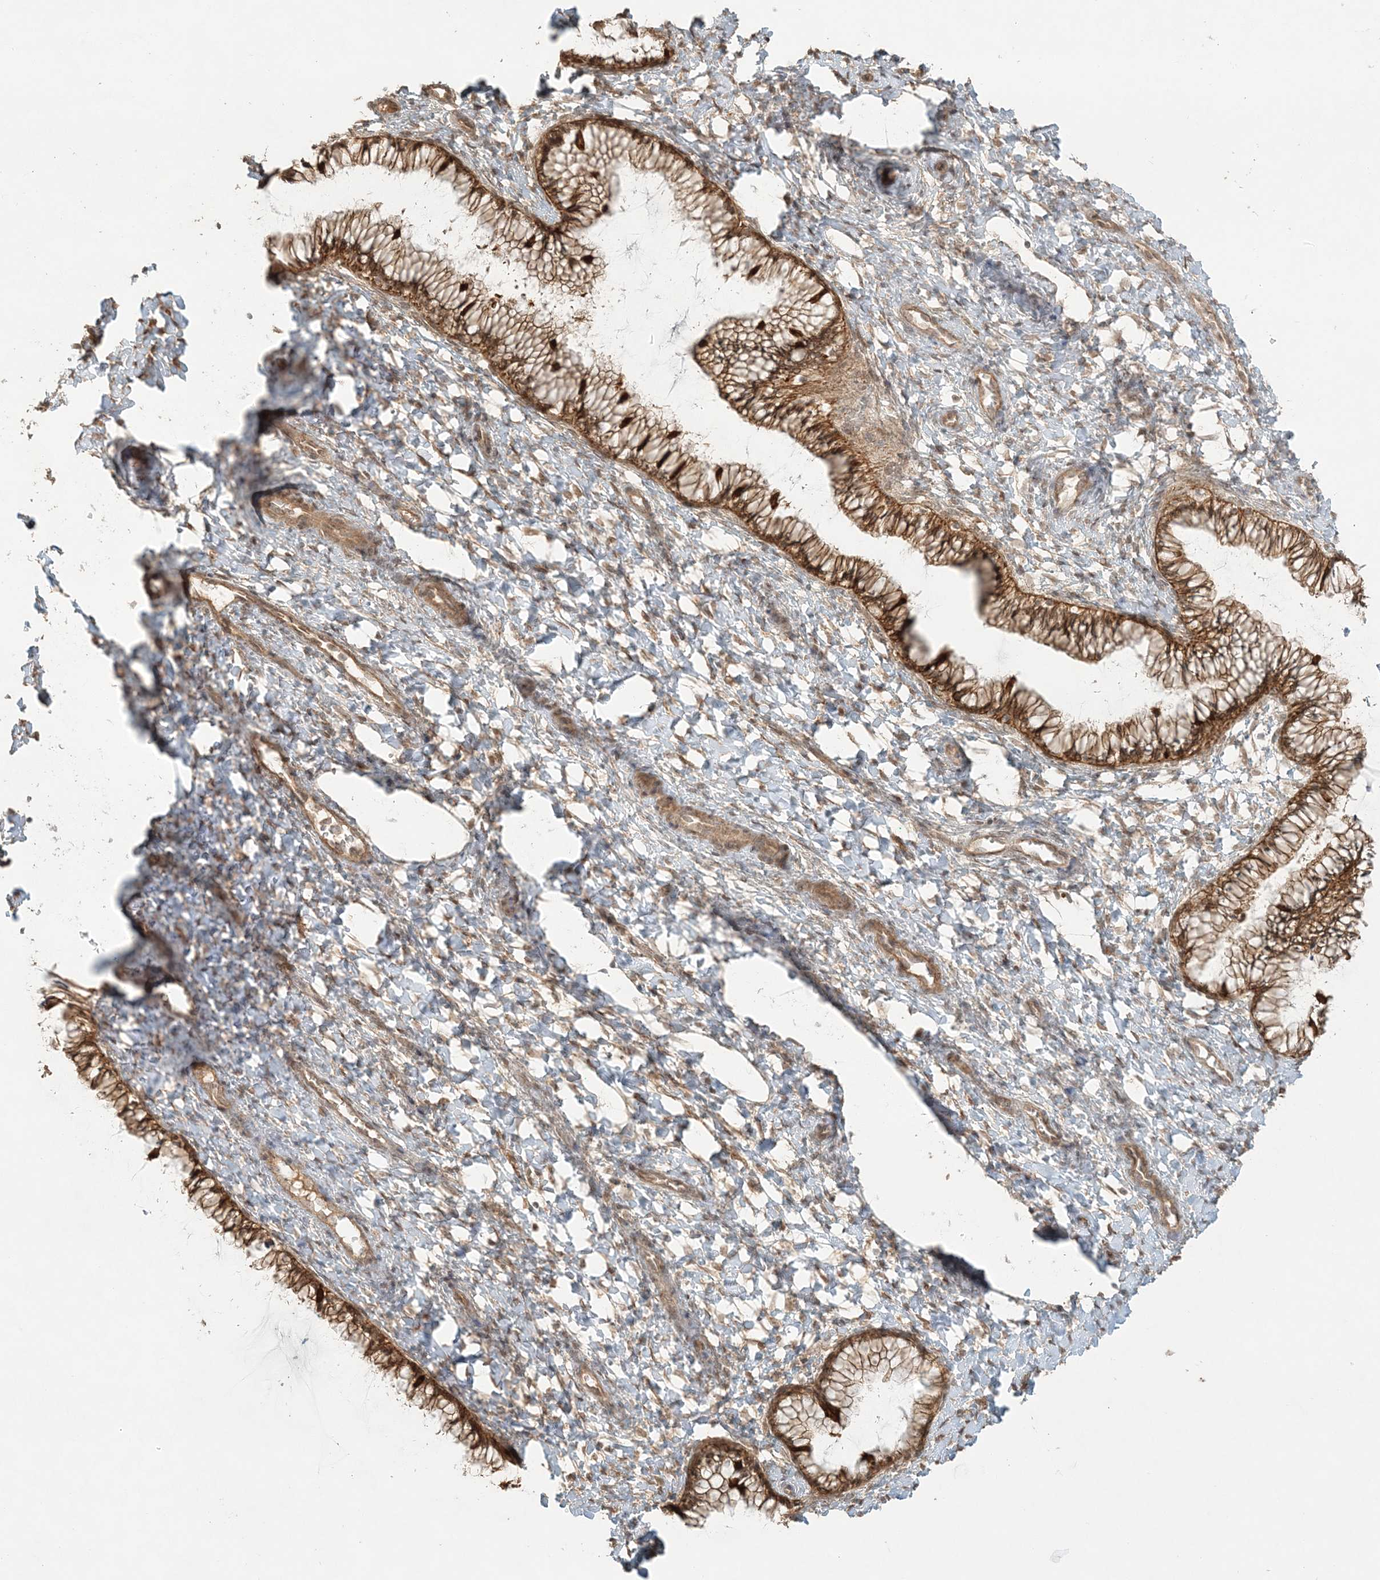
{"staining": {"intensity": "strong", "quantity": ">75%", "location": "cytoplasmic/membranous"}, "tissue": "cervix", "cell_type": "Glandular cells", "image_type": "normal", "snomed": [{"axis": "morphology", "description": "Normal tissue, NOS"}, {"axis": "morphology", "description": "Adenocarcinoma, NOS"}, {"axis": "topography", "description": "Cervix"}], "caption": "Immunohistochemistry (IHC) histopathology image of unremarkable human cervix stained for a protein (brown), which demonstrates high levels of strong cytoplasmic/membranous staining in about >75% of glandular cells.", "gene": "KIAA0232", "patient": {"sex": "female", "age": 29}}